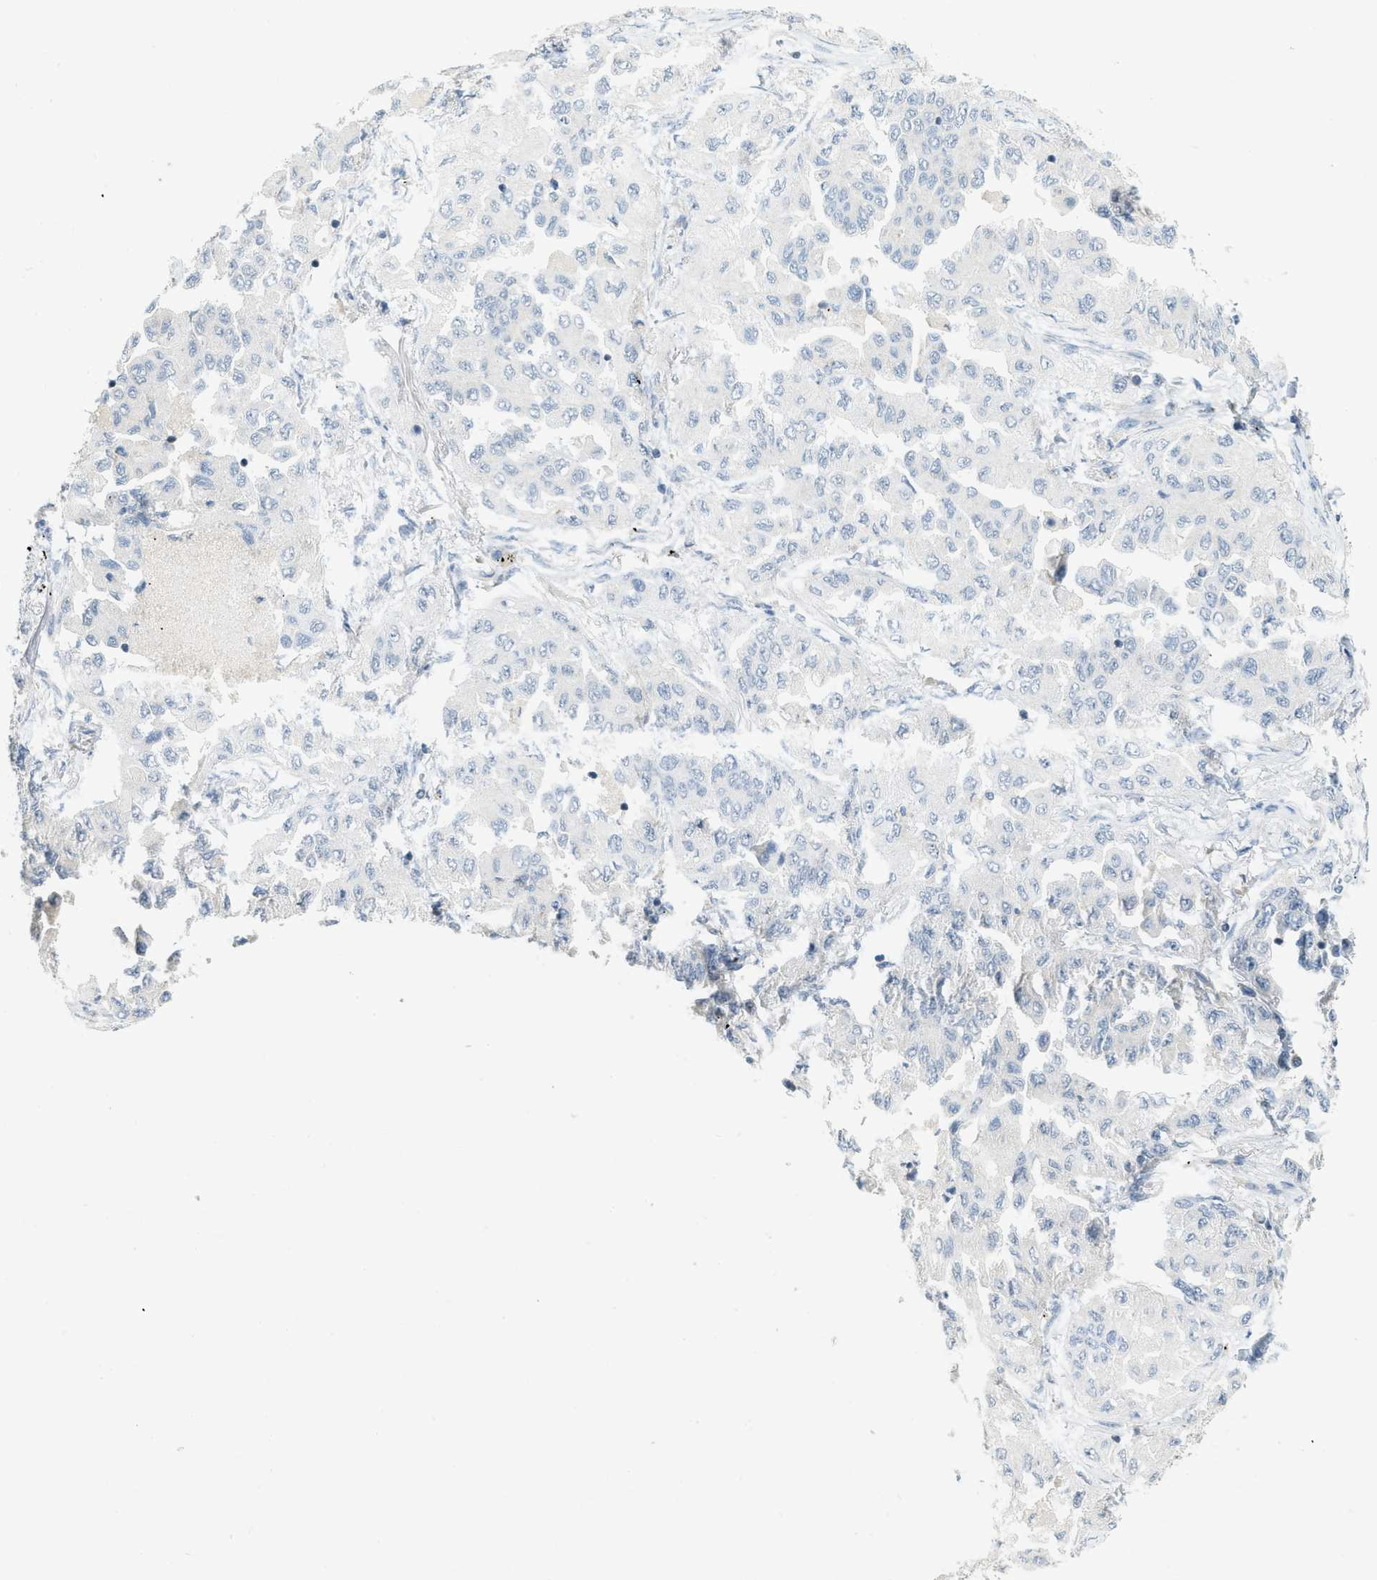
{"staining": {"intensity": "negative", "quantity": "none", "location": "none"}, "tissue": "lung cancer", "cell_type": "Tumor cells", "image_type": "cancer", "snomed": [{"axis": "morphology", "description": "Adenocarcinoma, NOS"}, {"axis": "topography", "description": "Lung"}], "caption": "This histopathology image is of adenocarcinoma (lung) stained with immunohistochemistry (IHC) to label a protein in brown with the nuclei are counter-stained blue. There is no staining in tumor cells.", "gene": "TXNDC2", "patient": {"sex": "female", "age": 65}}